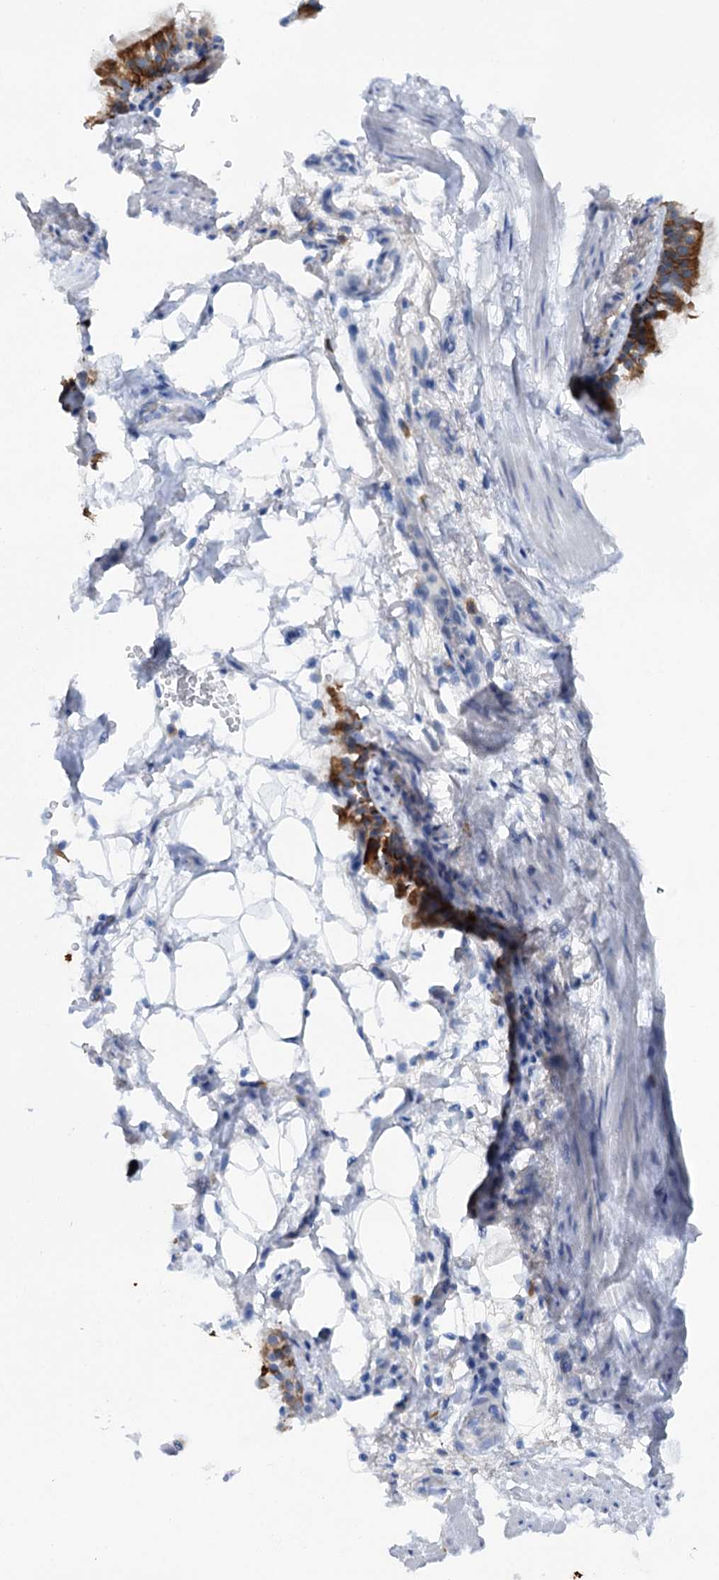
{"staining": {"intensity": "negative", "quantity": "none", "location": "none"}, "tissue": "adipose tissue", "cell_type": "Adipocytes", "image_type": "normal", "snomed": [{"axis": "morphology", "description": "Normal tissue, NOS"}, {"axis": "topography", "description": "Lymph node"}, {"axis": "topography", "description": "Cartilage tissue"}, {"axis": "topography", "description": "Bronchus"}], "caption": "This is a histopathology image of immunohistochemistry (IHC) staining of normal adipose tissue, which shows no positivity in adipocytes.", "gene": "FAAP20", "patient": {"sex": "male", "age": 63}}